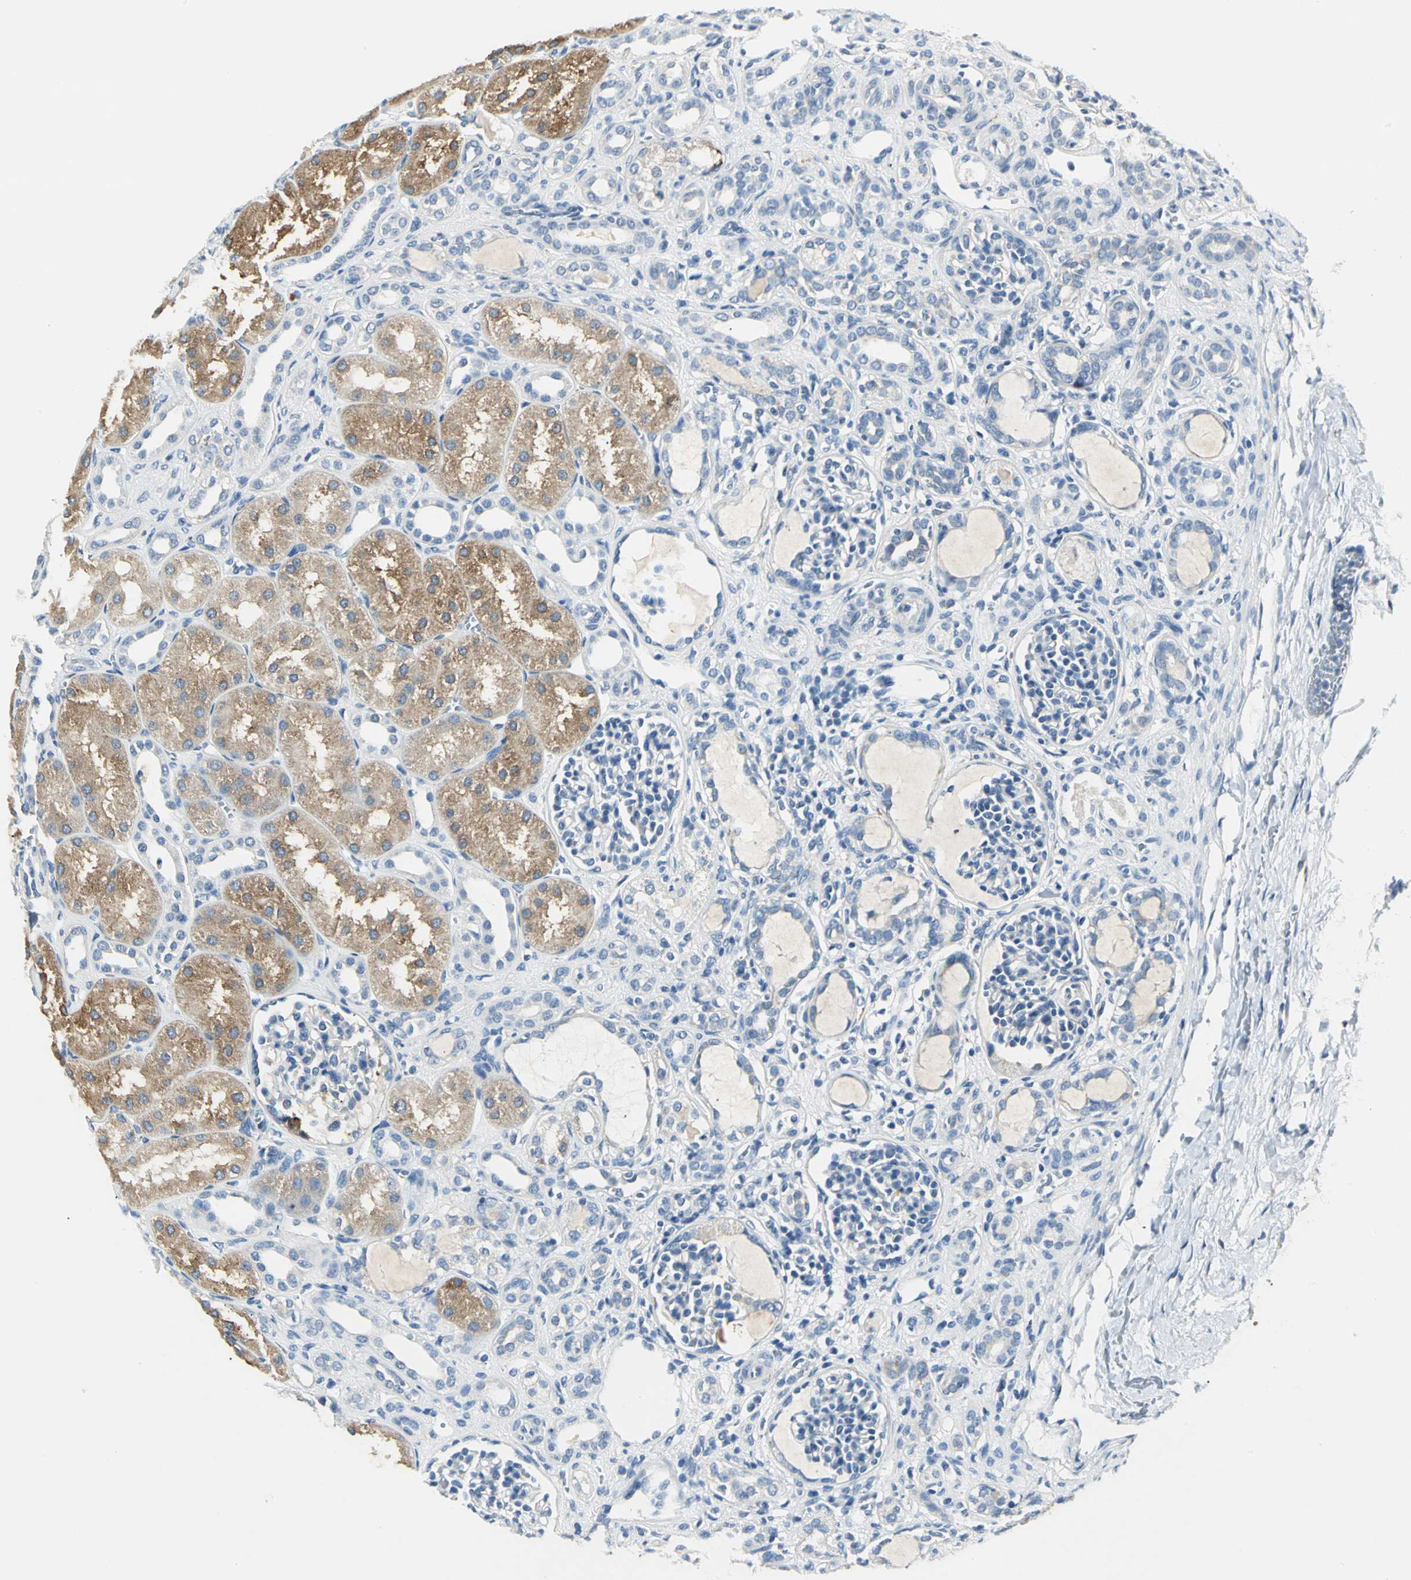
{"staining": {"intensity": "negative", "quantity": "none", "location": "none"}, "tissue": "kidney", "cell_type": "Cells in glomeruli", "image_type": "normal", "snomed": [{"axis": "morphology", "description": "Normal tissue, NOS"}, {"axis": "topography", "description": "Kidney"}], "caption": "The histopathology image displays no significant positivity in cells in glomeruli of kidney. The staining is performed using DAB brown chromogen with nuclei counter-stained in using hematoxylin.", "gene": "B3GNT2", "patient": {"sex": "male", "age": 7}}